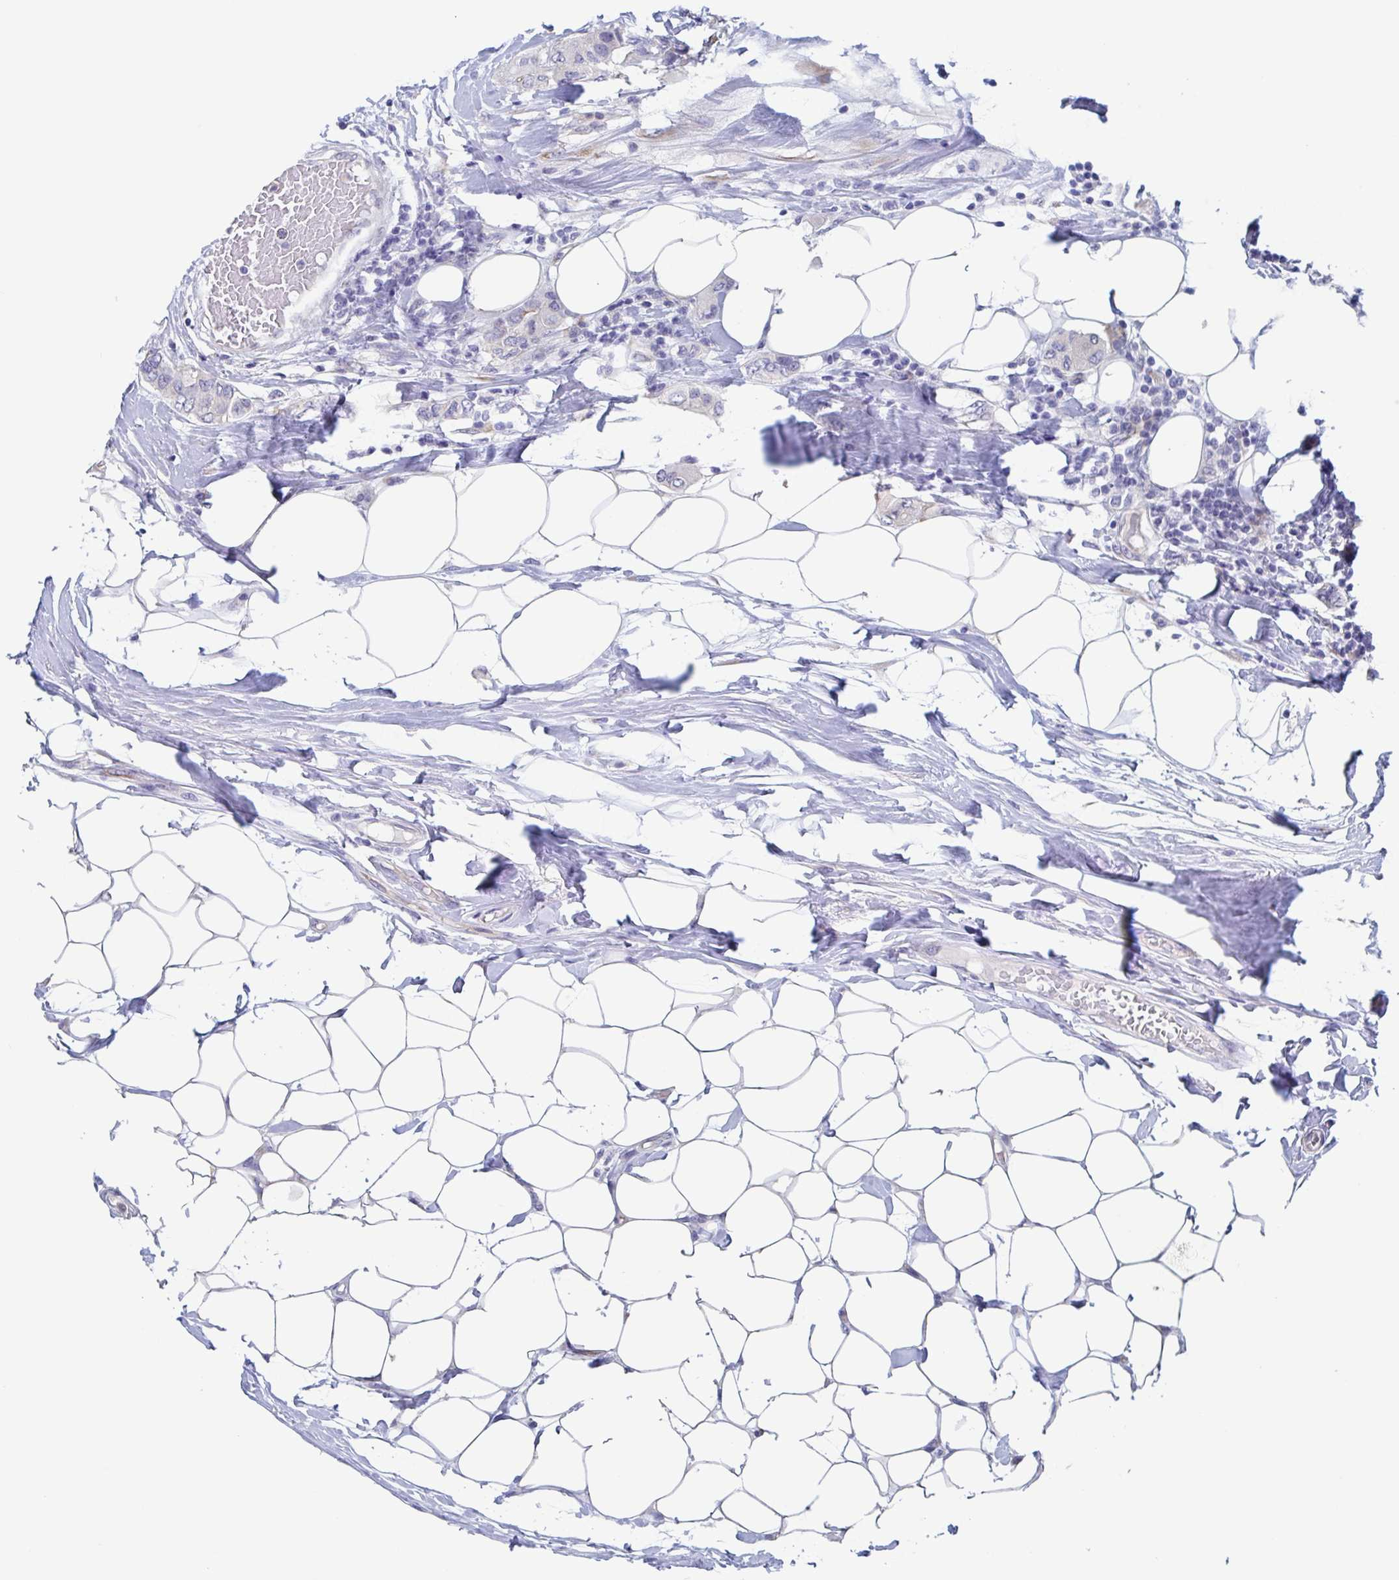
{"staining": {"intensity": "negative", "quantity": "none", "location": "none"}, "tissue": "breast cancer", "cell_type": "Tumor cells", "image_type": "cancer", "snomed": [{"axis": "morphology", "description": "Lobular carcinoma"}, {"axis": "topography", "description": "Breast"}], "caption": "Tumor cells show no significant protein staining in breast cancer.", "gene": "ST14", "patient": {"sex": "female", "age": 51}}